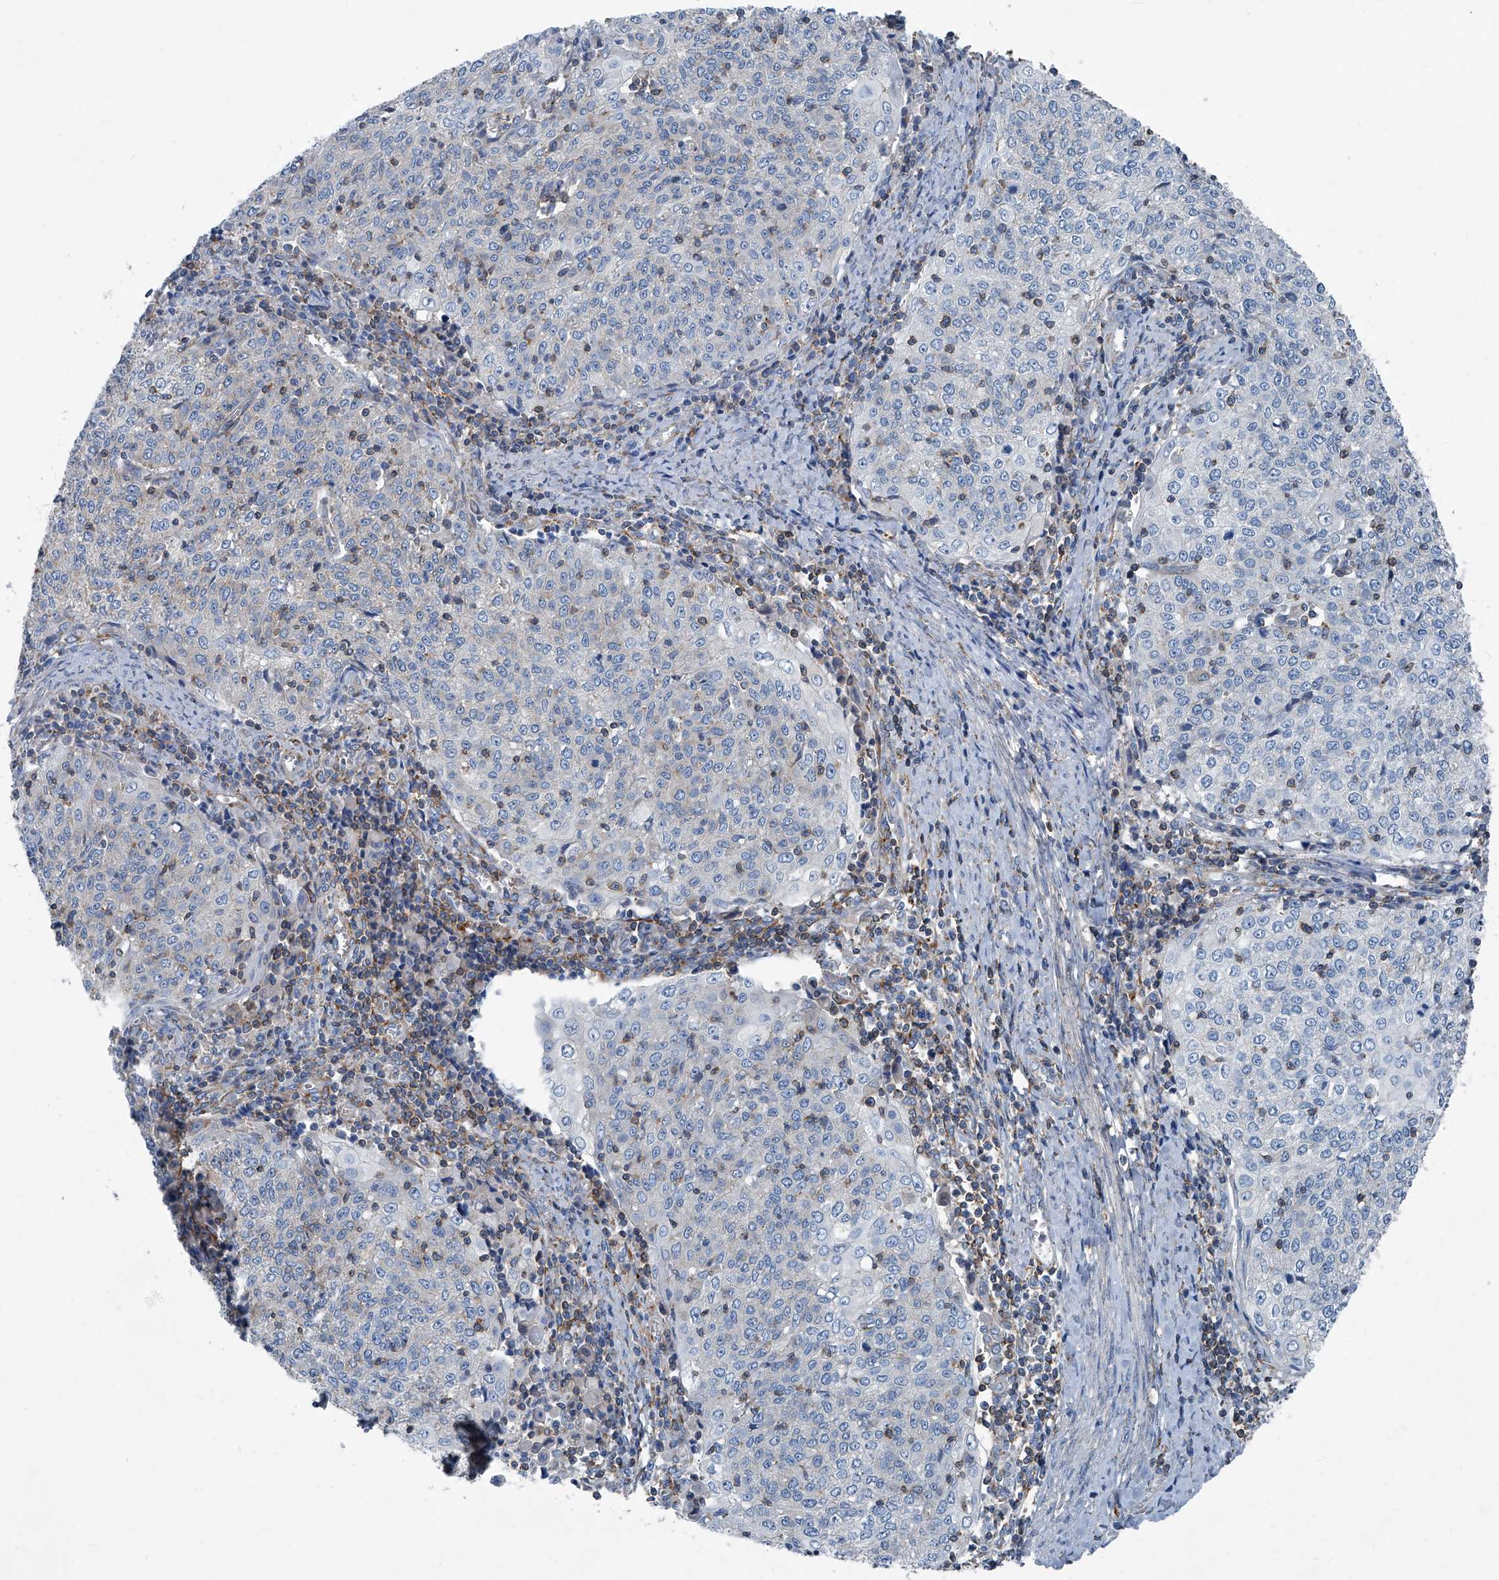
{"staining": {"intensity": "negative", "quantity": "none", "location": "none"}, "tissue": "cervical cancer", "cell_type": "Tumor cells", "image_type": "cancer", "snomed": [{"axis": "morphology", "description": "Squamous cell carcinoma, NOS"}, {"axis": "topography", "description": "Cervix"}], "caption": "Cervical cancer (squamous cell carcinoma) was stained to show a protein in brown. There is no significant expression in tumor cells.", "gene": "SEPTIN7", "patient": {"sex": "female", "age": 48}}